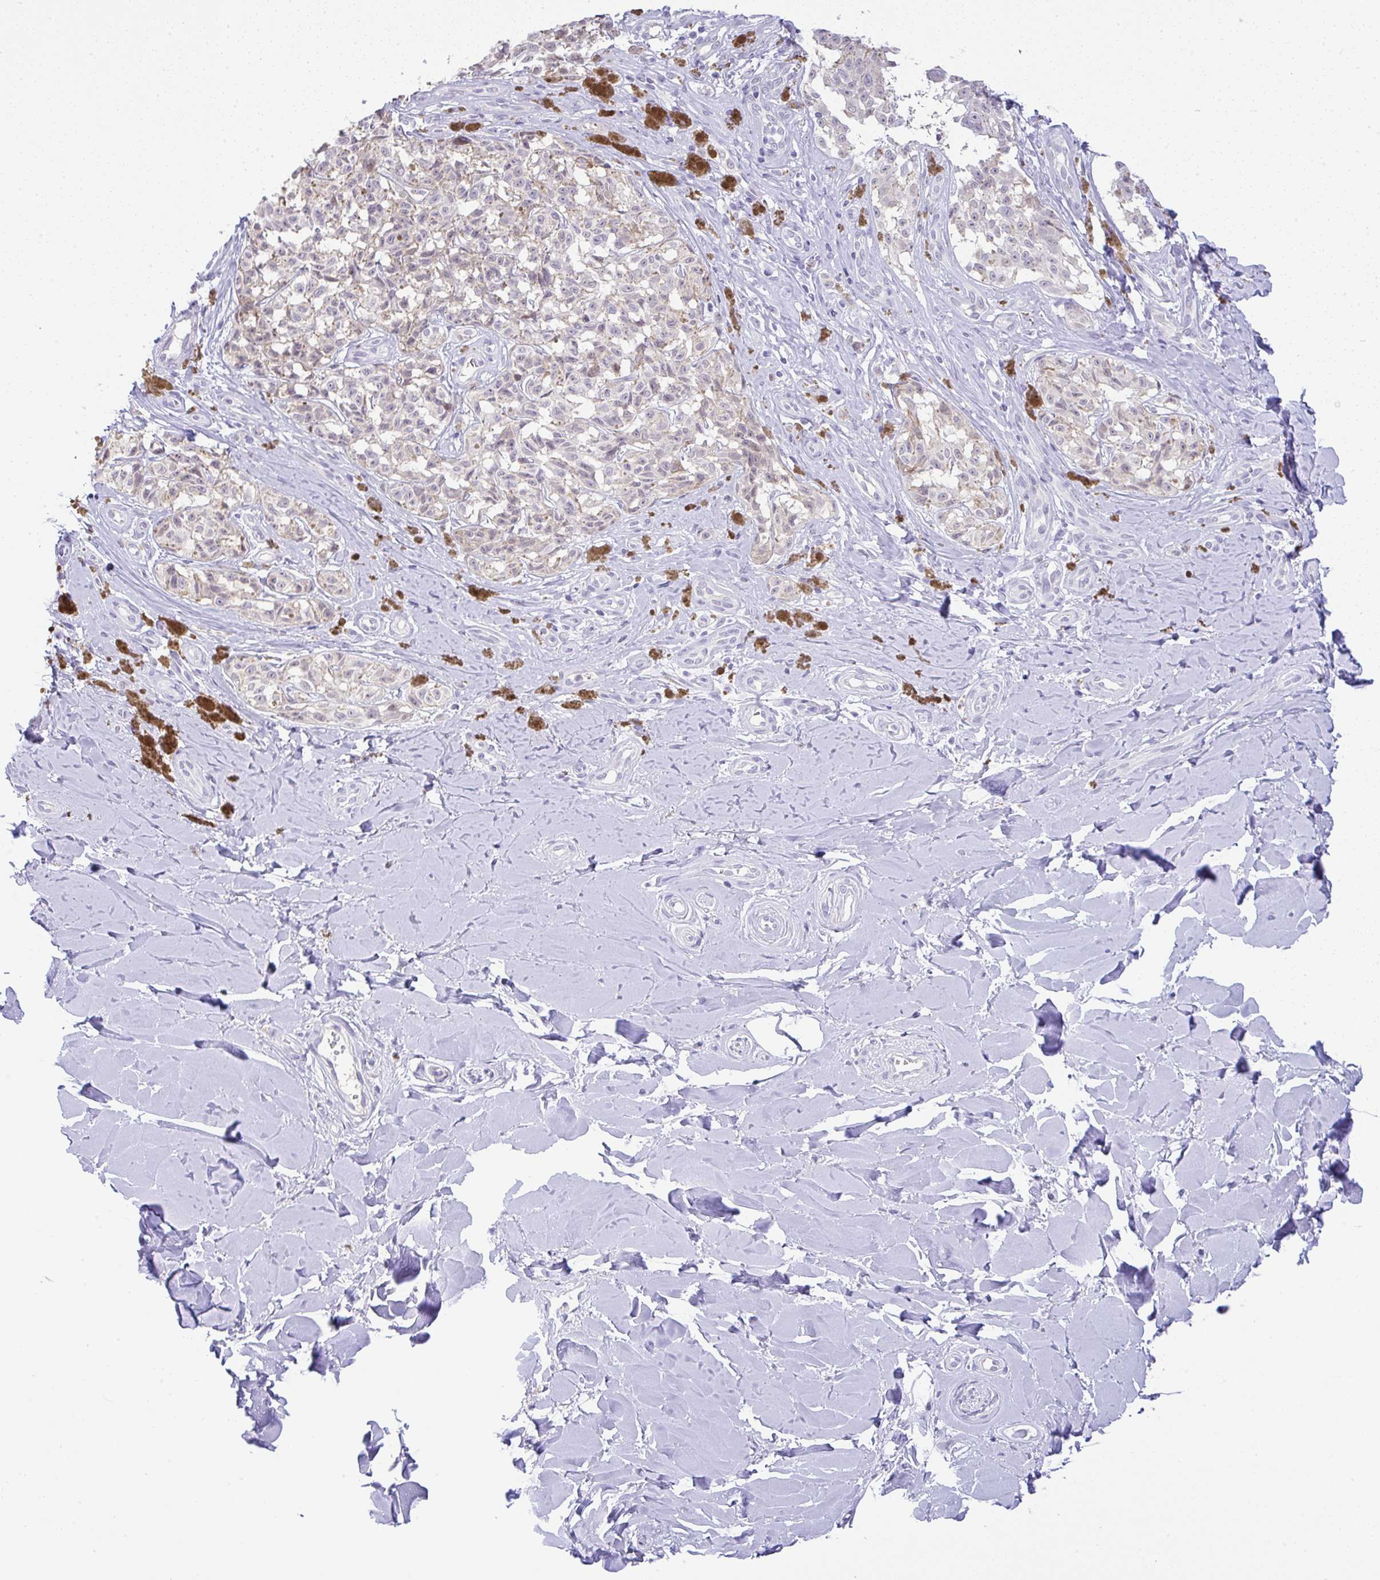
{"staining": {"intensity": "weak", "quantity": "<25%", "location": "cytoplasmic/membranous"}, "tissue": "melanoma", "cell_type": "Tumor cells", "image_type": "cancer", "snomed": [{"axis": "morphology", "description": "Malignant melanoma, NOS"}, {"axis": "topography", "description": "Skin"}], "caption": "Human malignant melanoma stained for a protein using immunohistochemistry reveals no staining in tumor cells.", "gene": "FAM177A1", "patient": {"sex": "female", "age": 65}}